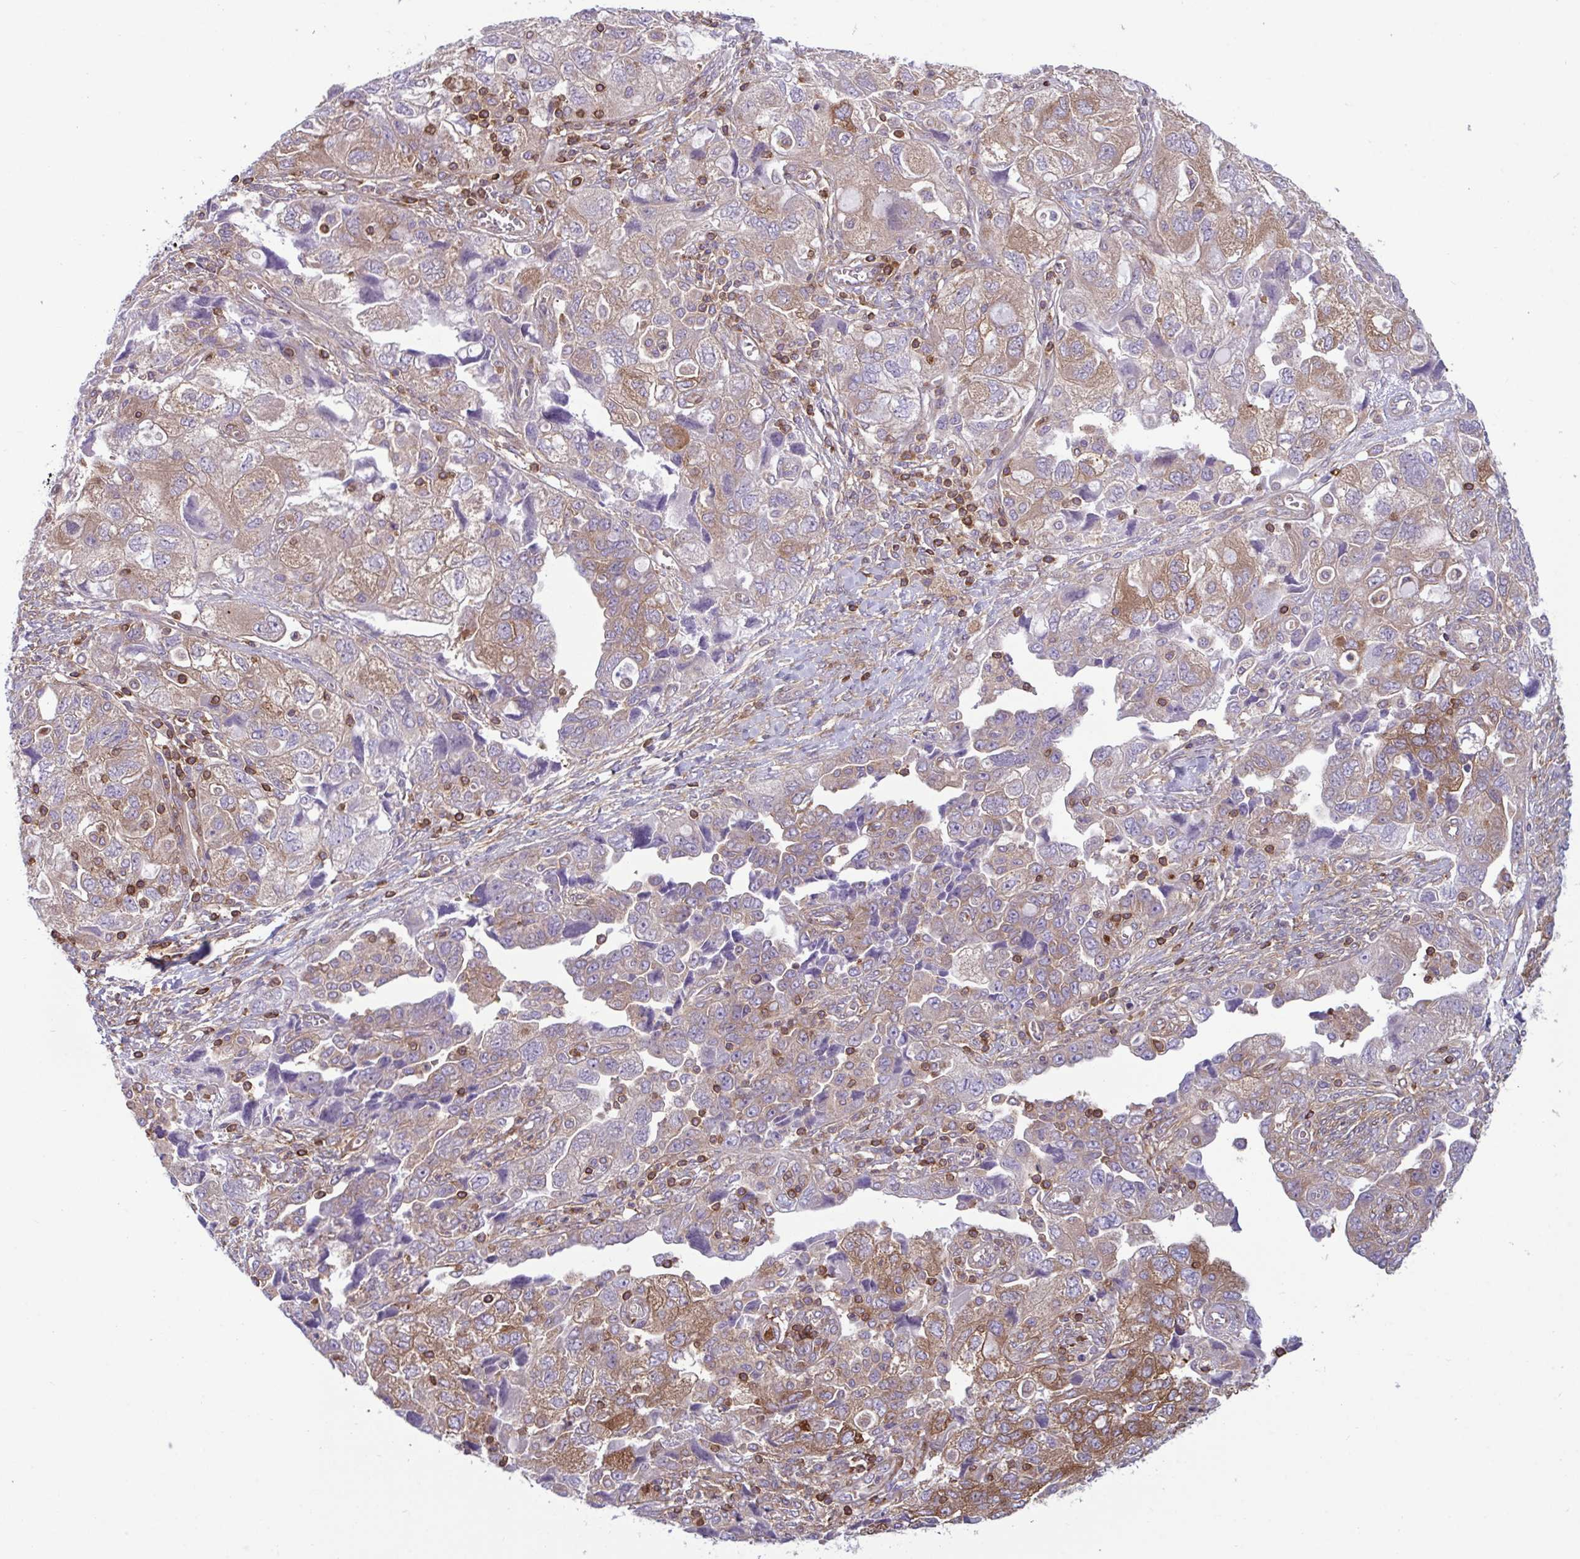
{"staining": {"intensity": "moderate", "quantity": "25%-75%", "location": "cytoplasmic/membranous"}, "tissue": "ovarian cancer", "cell_type": "Tumor cells", "image_type": "cancer", "snomed": [{"axis": "morphology", "description": "Carcinoma, NOS"}, {"axis": "morphology", "description": "Cystadenocarcinoma, serous, NOS"}, {"axis": "topography", "description": "Ovary"}], "caption": "Immunohistochemistry (IHC) of human ovarian cancer (carcinoma) displays medium levels of moderate cytoplasmic/membranous positivity in approximately 25%-75% of tumor cells.", "gene": "TSC22D3", "patient": {"sex": "female", "age": 69}}